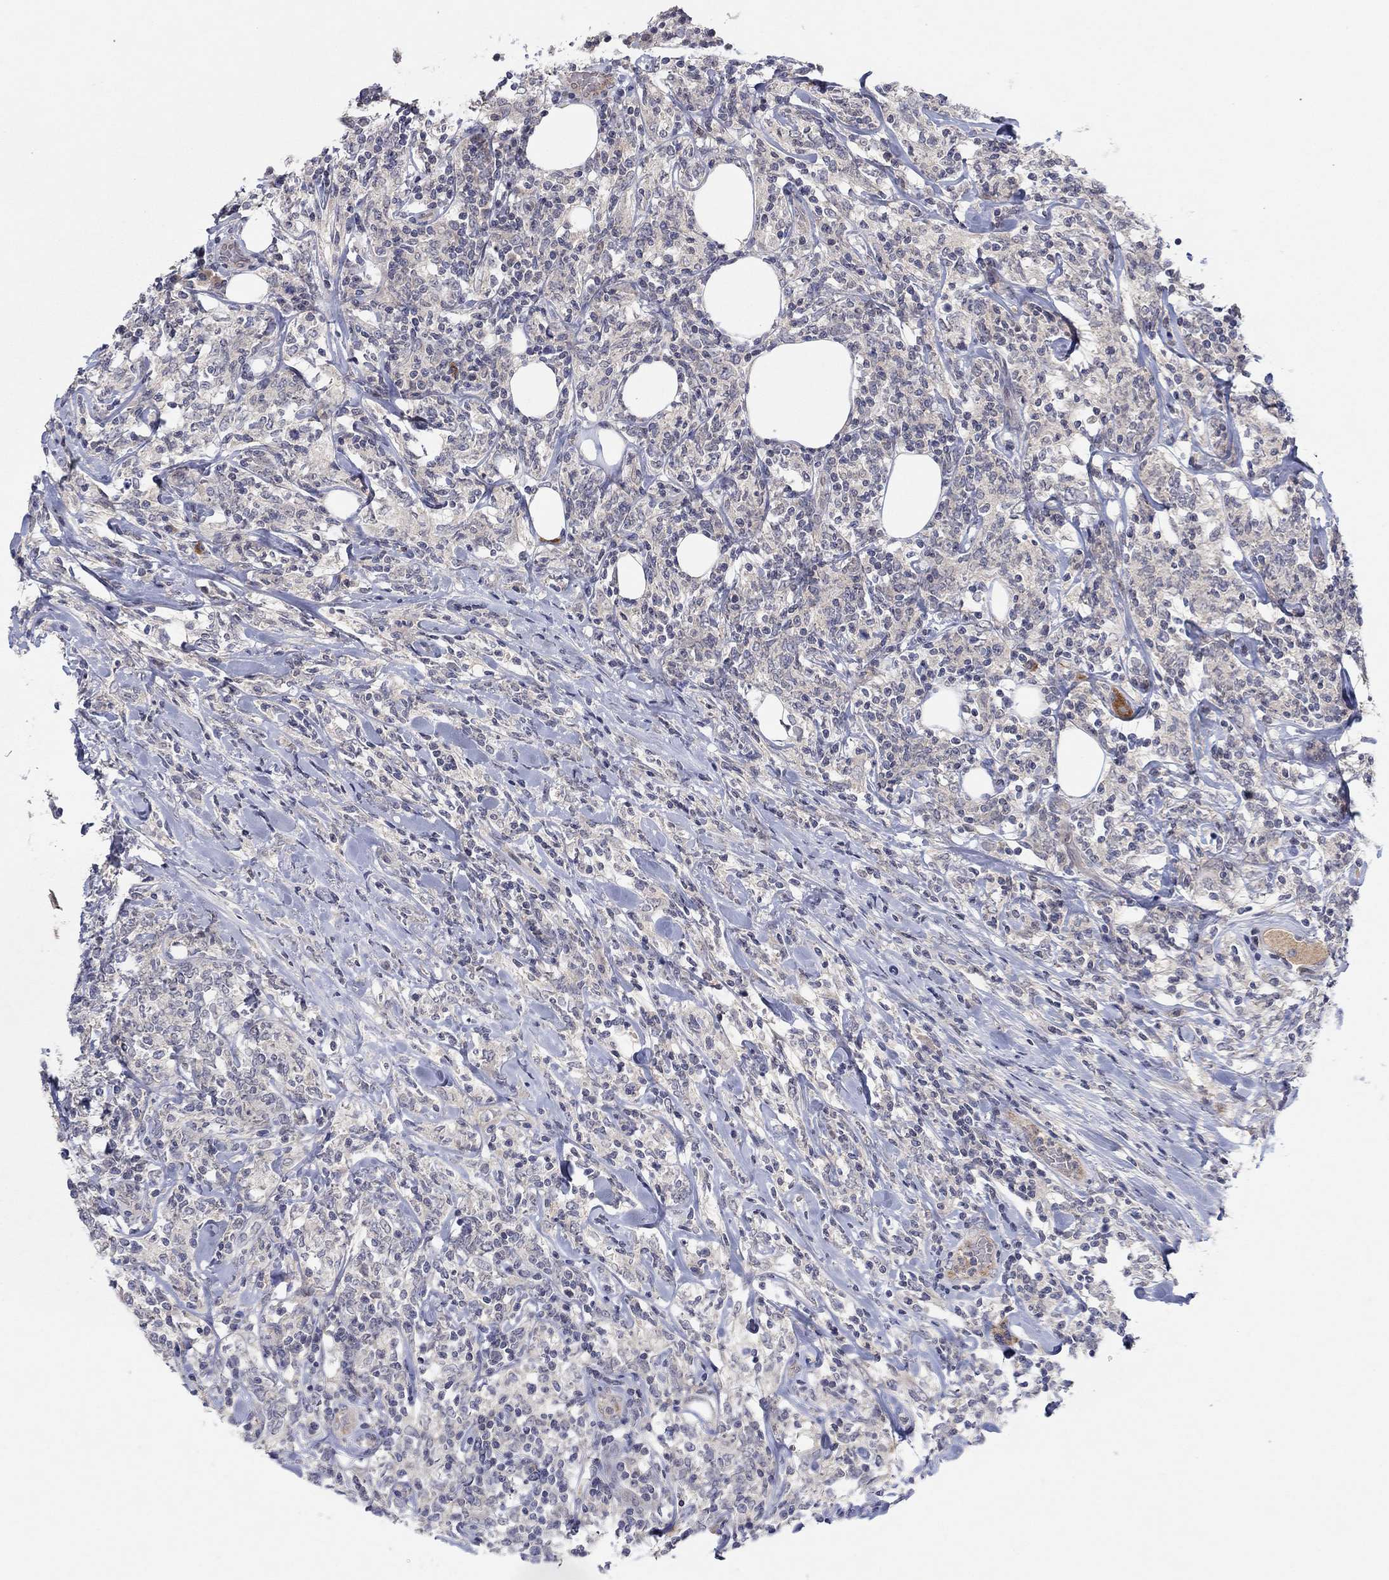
{"staining": {"intensity": "negative", "quantity": "none", "location": "none"}, "tissue": "lymphoma", "cell_type": "Tumor cells", "image_type": "cancer", "snomed": [{"axis": "morphology", "description": "Malignant lymphoma, non-Hodgkin's type, High grade"}, {"axis": "topography", "description": "Lymph node"}], "caption": "Micrograph shows no significant protein staining in tumor cells of lymphoma.", "gene": "IL4", "patient": {"sex": "female", "age": 84}}